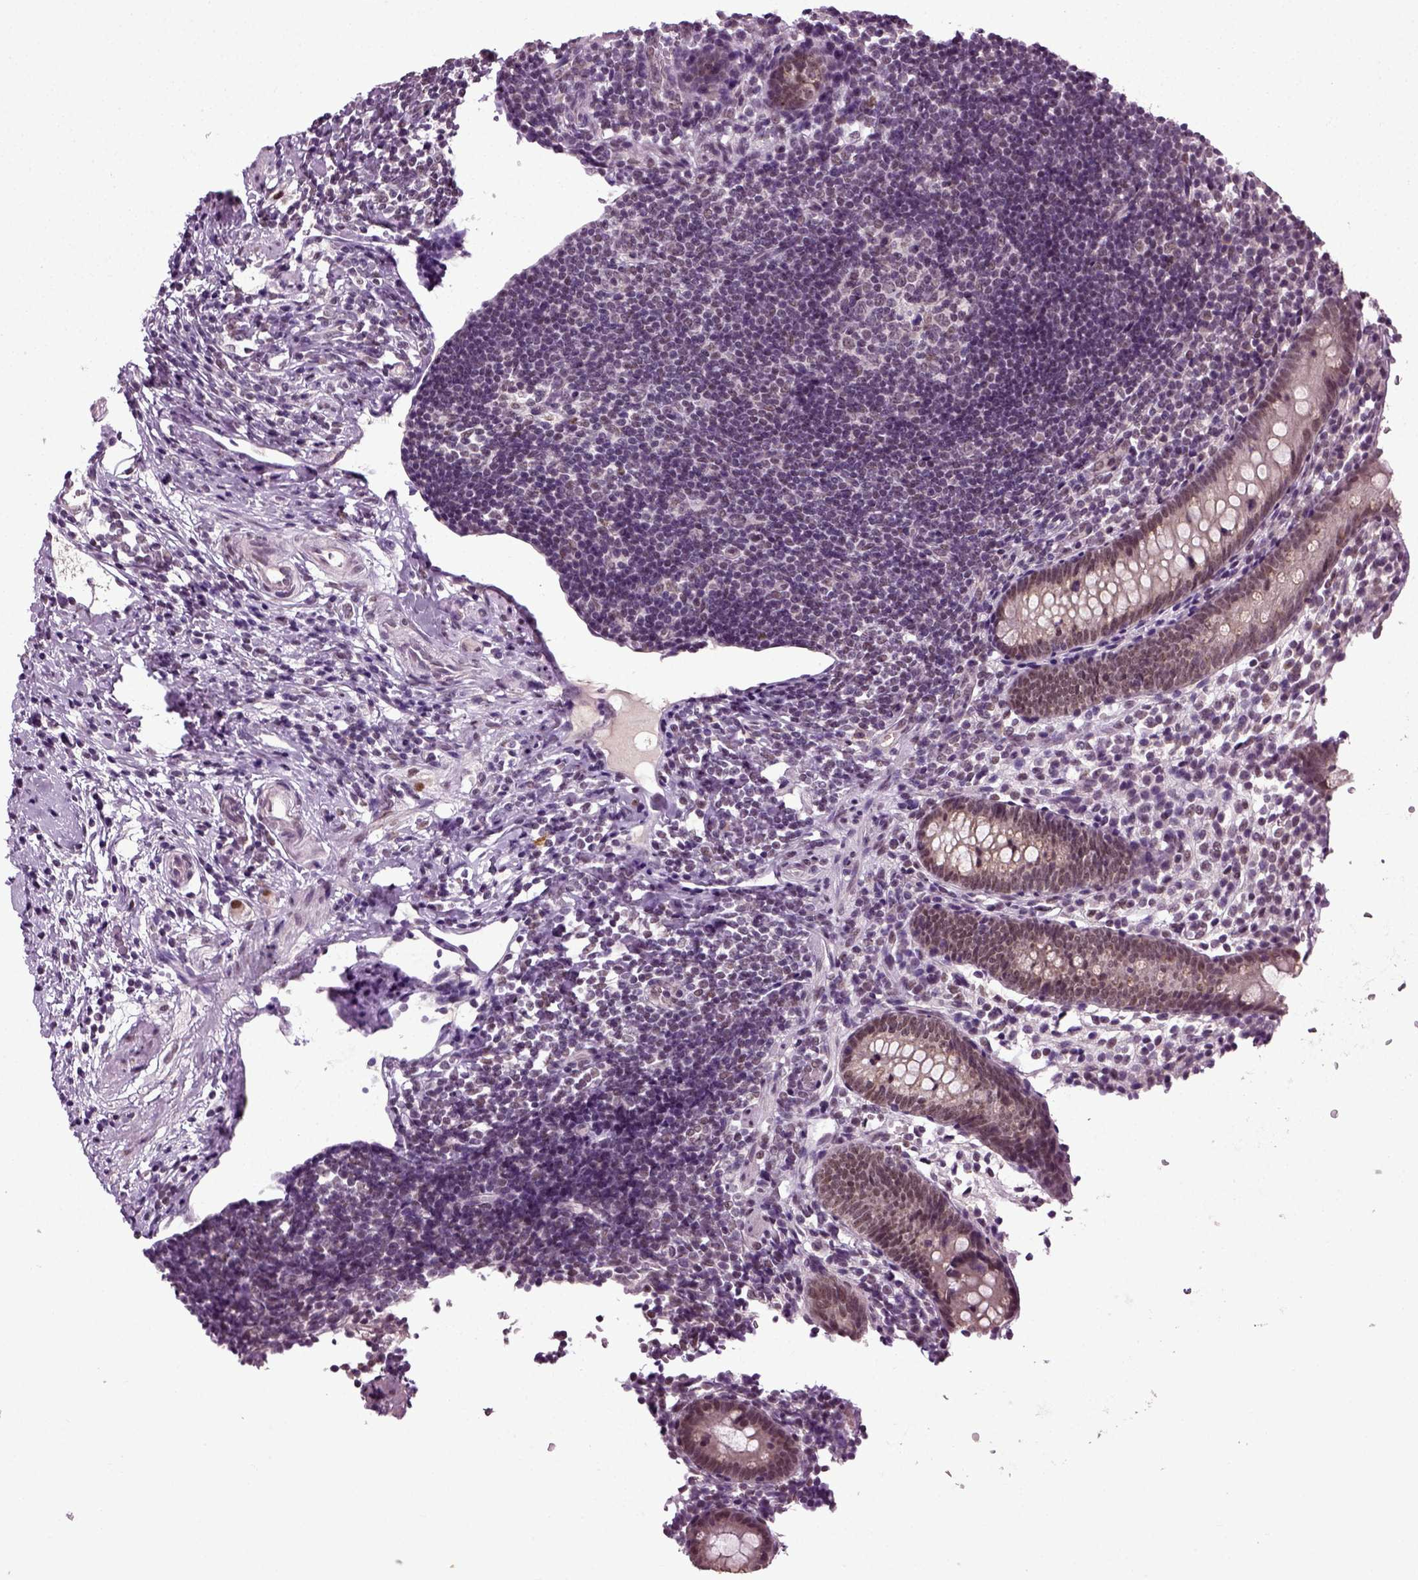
{"staining": {"intensity": "negative", "quantity": "none", "location": "none"}, "tissue": "appendix", "cell_type": "Glandular cells", "image_type": "normal", "snomed": [{"axis": "morphology", "description": "Normal tissue, NOS"}, {"axis": "topography", "description": "Appendix"}], "caption": "The micrograph demonstrates no significant staining in glandular cells of appendix. (DAB immunohistochemistry, high magnification).", "gene": "RCOR3", "patient": {"sex": "female", "age": 40}}